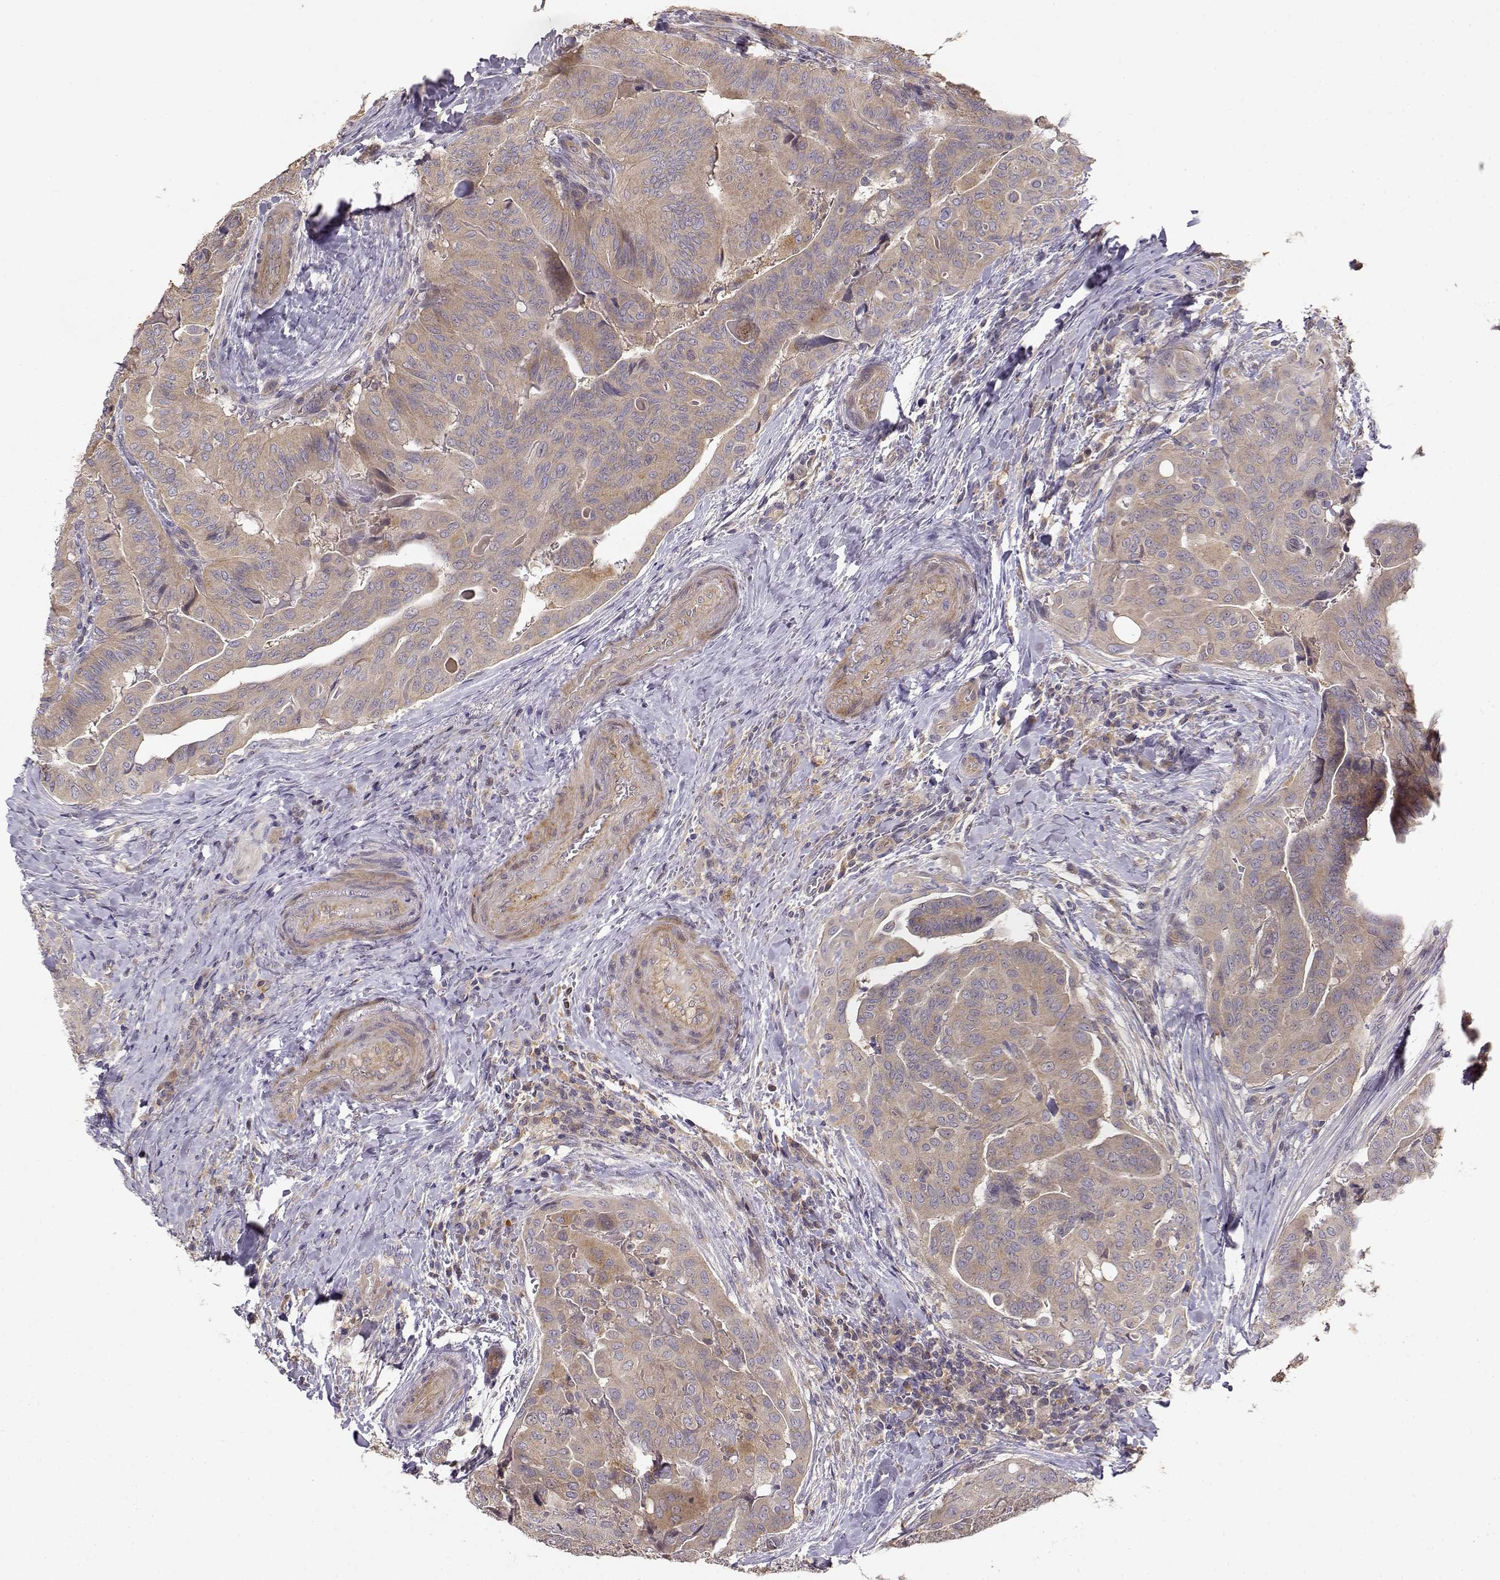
{"staining": {"intensity": "weak", "quantity": ">75%", "location": "cytoplasmic/membranous"}, "tissue": "thyroid cancer", "cell_type": "Tumor cells", "image_type": "cancer", "snomed": [{"axis": "morphology", "description": "Papillary adenocarcinoma, NOS"}, {"axis": "topography", "description": "Thyroid gland"}], "caption": "Thyroid cancer (papillary adenocarcinoma) stained for a protein reveals weak cytoplasmic/membranous positivity in tumor cells.", "gene": "CRIM1", "patient": {"sex": "female", "age": 68}}